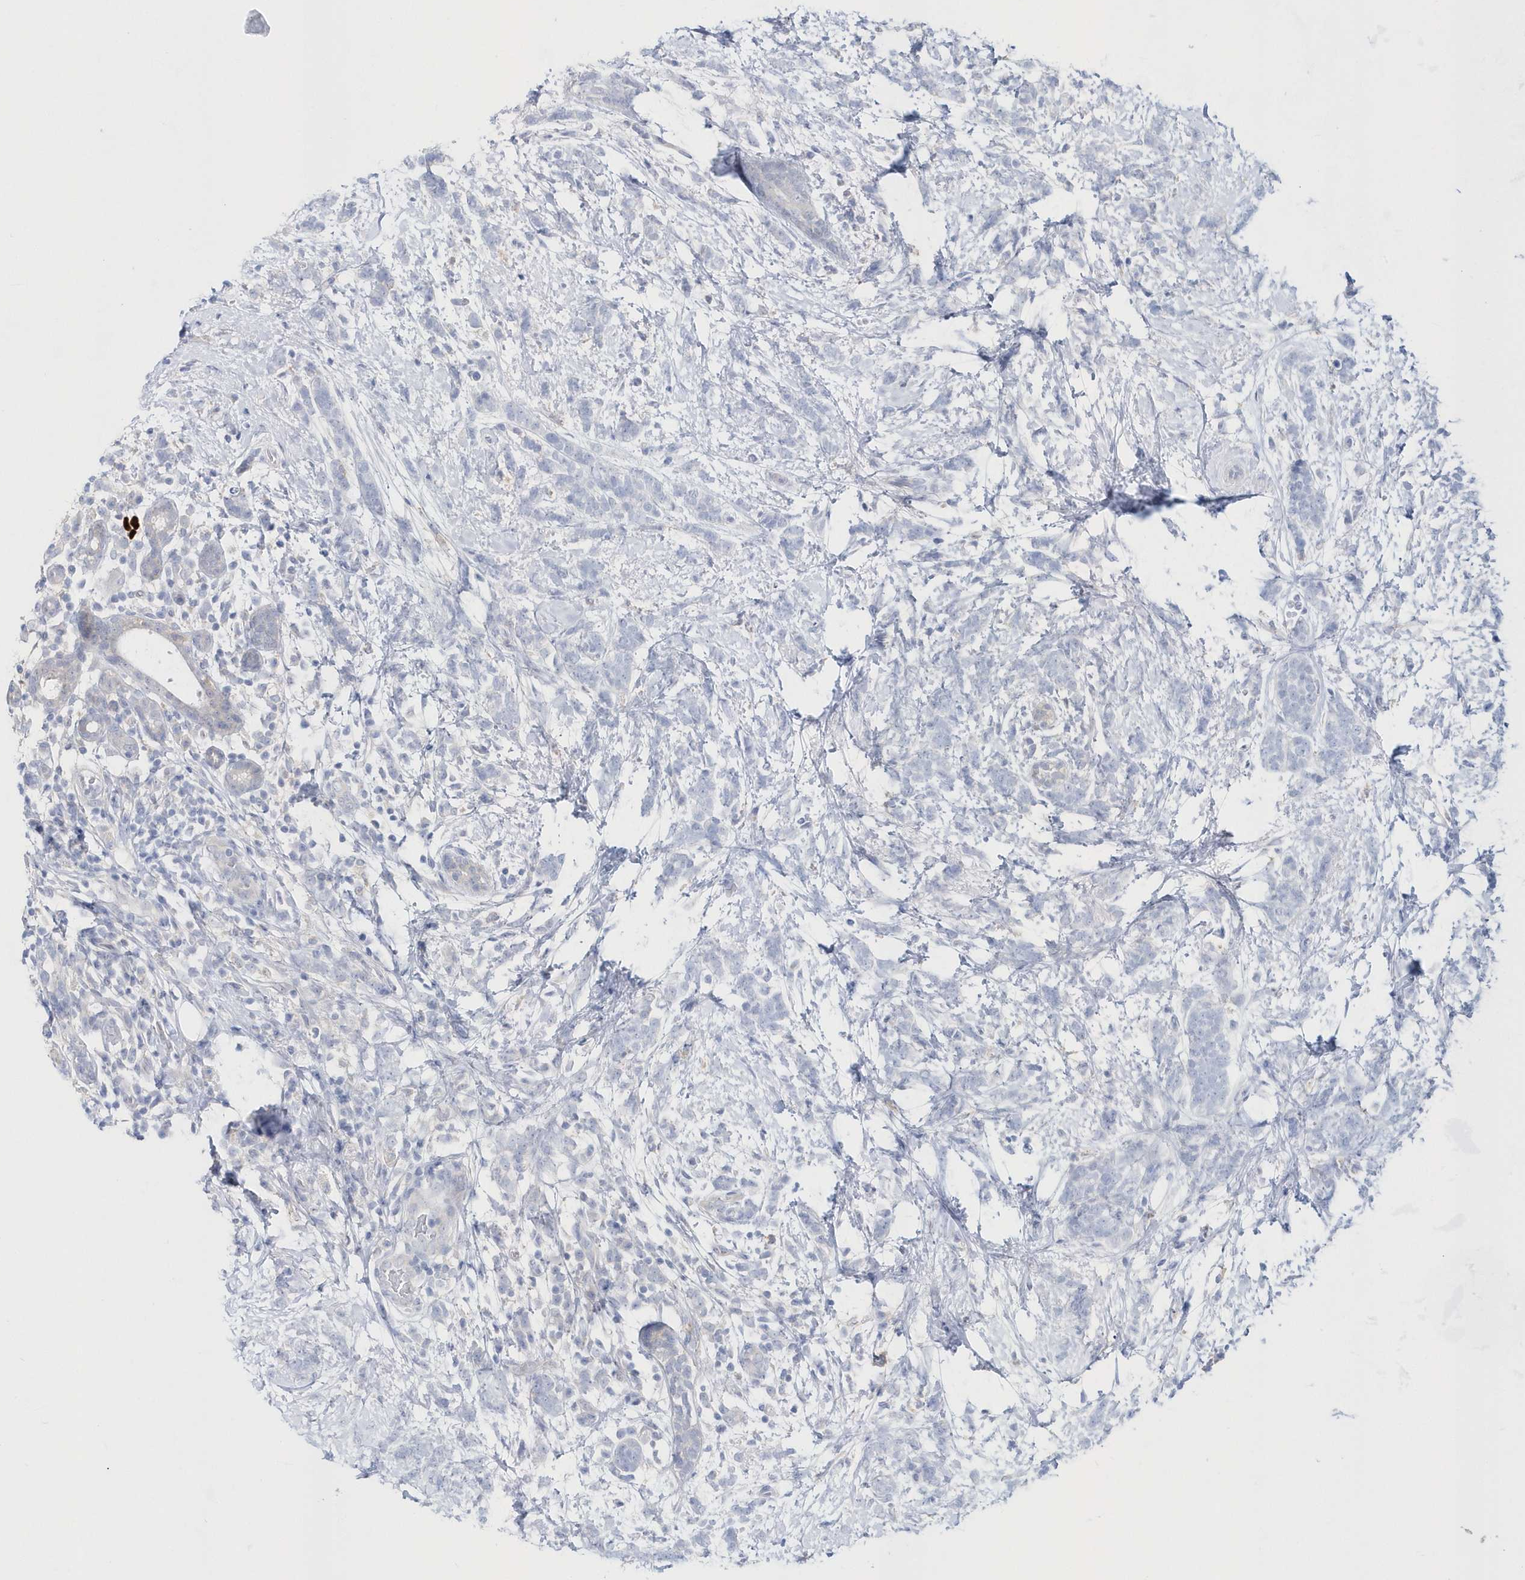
{"staining": {"intensity": "negative", "quantity": "none", "location": "none"}, "tissue": "breast cancer", "cell_type": "Tumor cells", "image_type": "cancer", "snomed": [{"axis": "morphology", "description": "Lobular carcinoma"}, {"axis": "topography", "description": "Breast"}], "caption": "IHC of human breast cancer (lobular carcinoma) shows no staining in tumor cells. (Stains: DAB (3,3'-diaminobenzidine) IHC with hematoxylin counter stain, Microscopy: brightfield microscopy at high magnification).", "gene": "BDH2", "patient": {"sex": "female", "age": 58}}